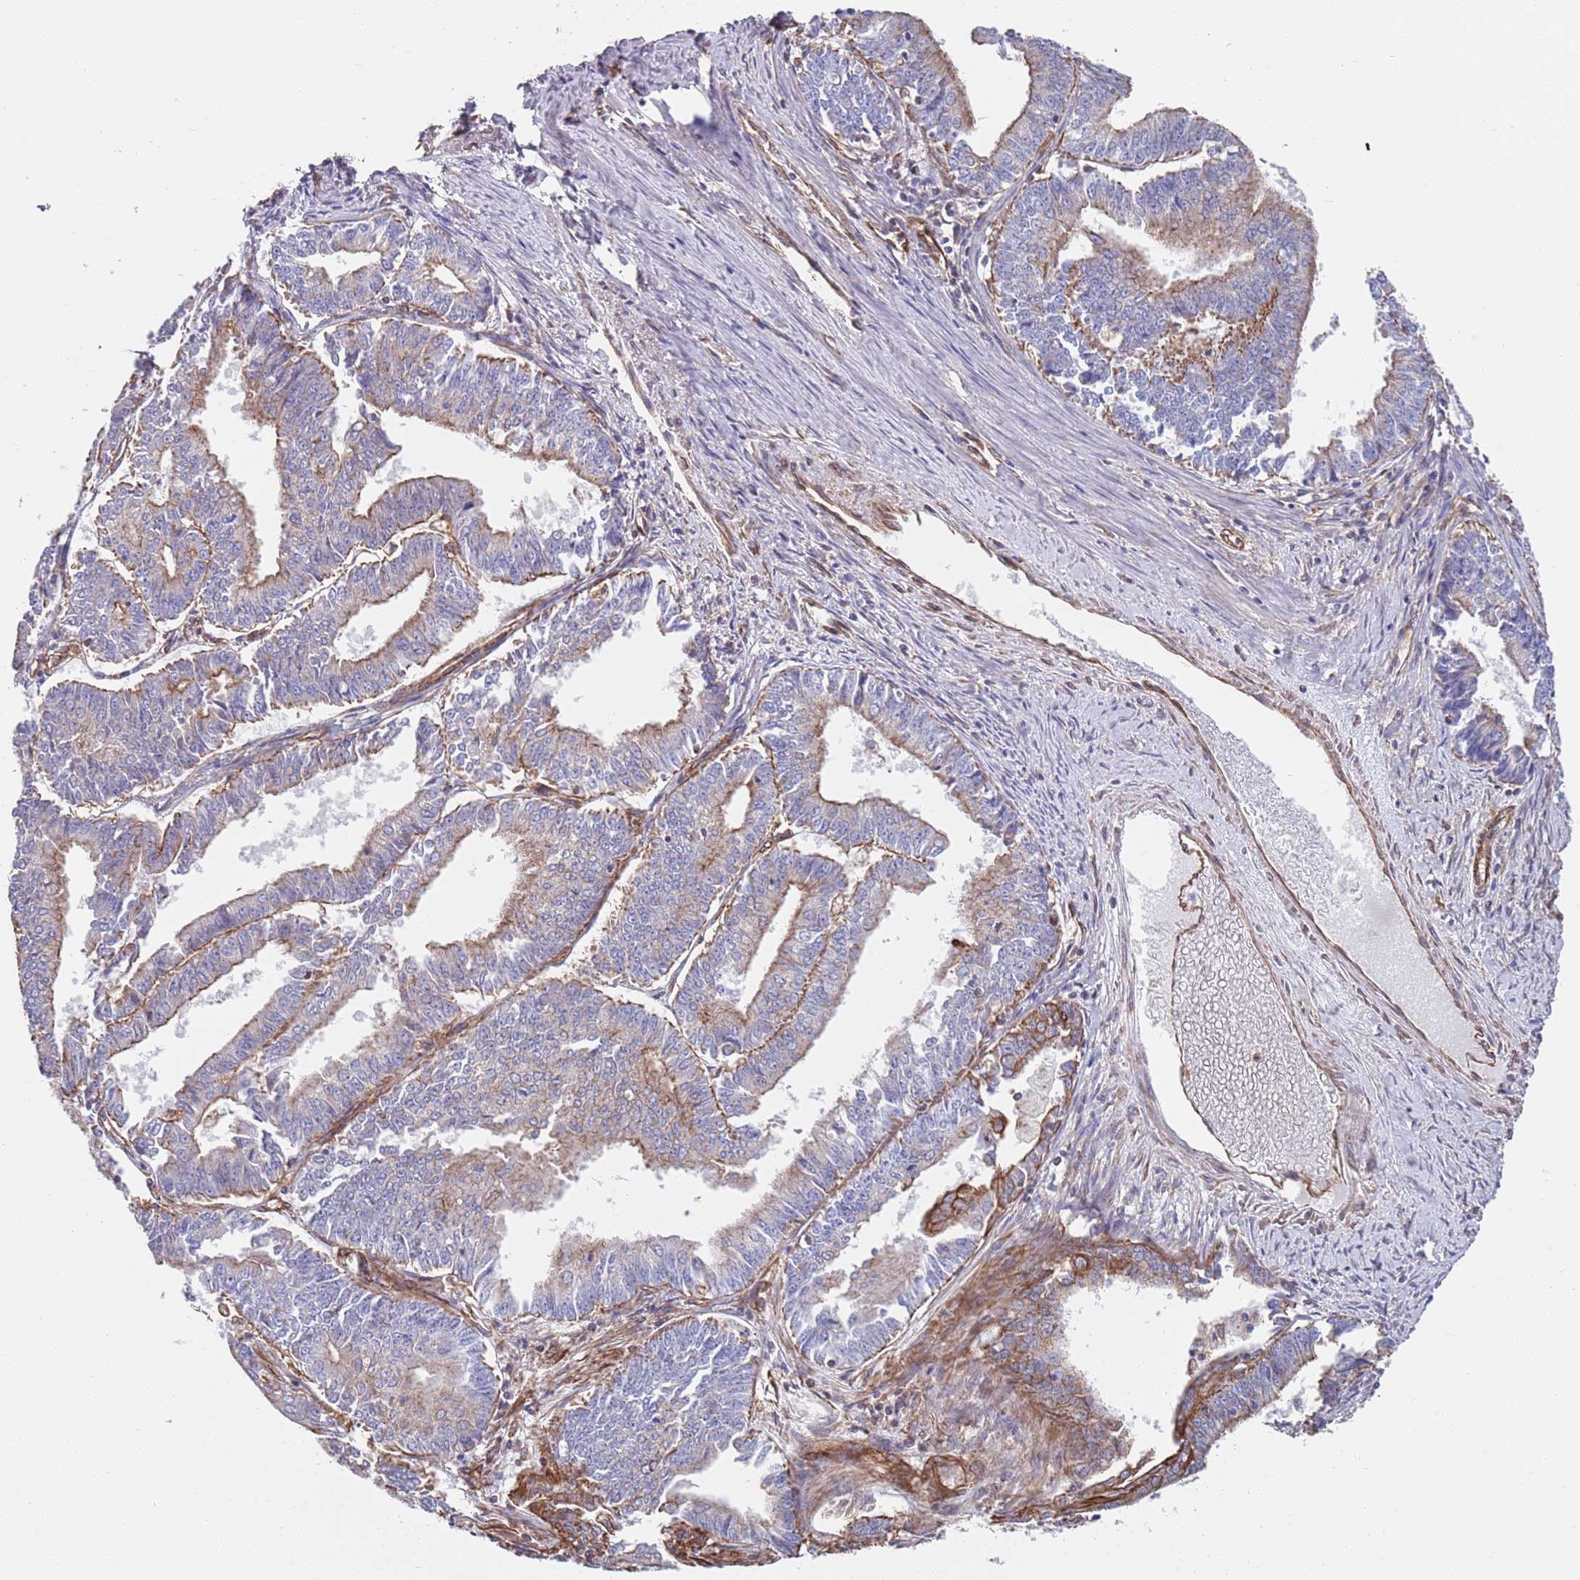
{"staining": {"intensity": "moderate", "quantity": "<25%", "location": "cytoplasmic/membranous"}, "tissue": "endometrial cancer", "cell_type": "Tumor cells", "image_type": "cancer", "snomed": [{"axis": "morphology", "description": "Adenocarcinoma, NOS"}, {"axis": "topography", "description": "Endometrium"}], "caption": "Tumor cells demonstrate low levels of moderate cytoplasmic/membranous positivity in approximately <25% of cells in human endometrial cancer.", "gene": "JAKMIP2", "patient": {"sex": "female", "age": 73}}